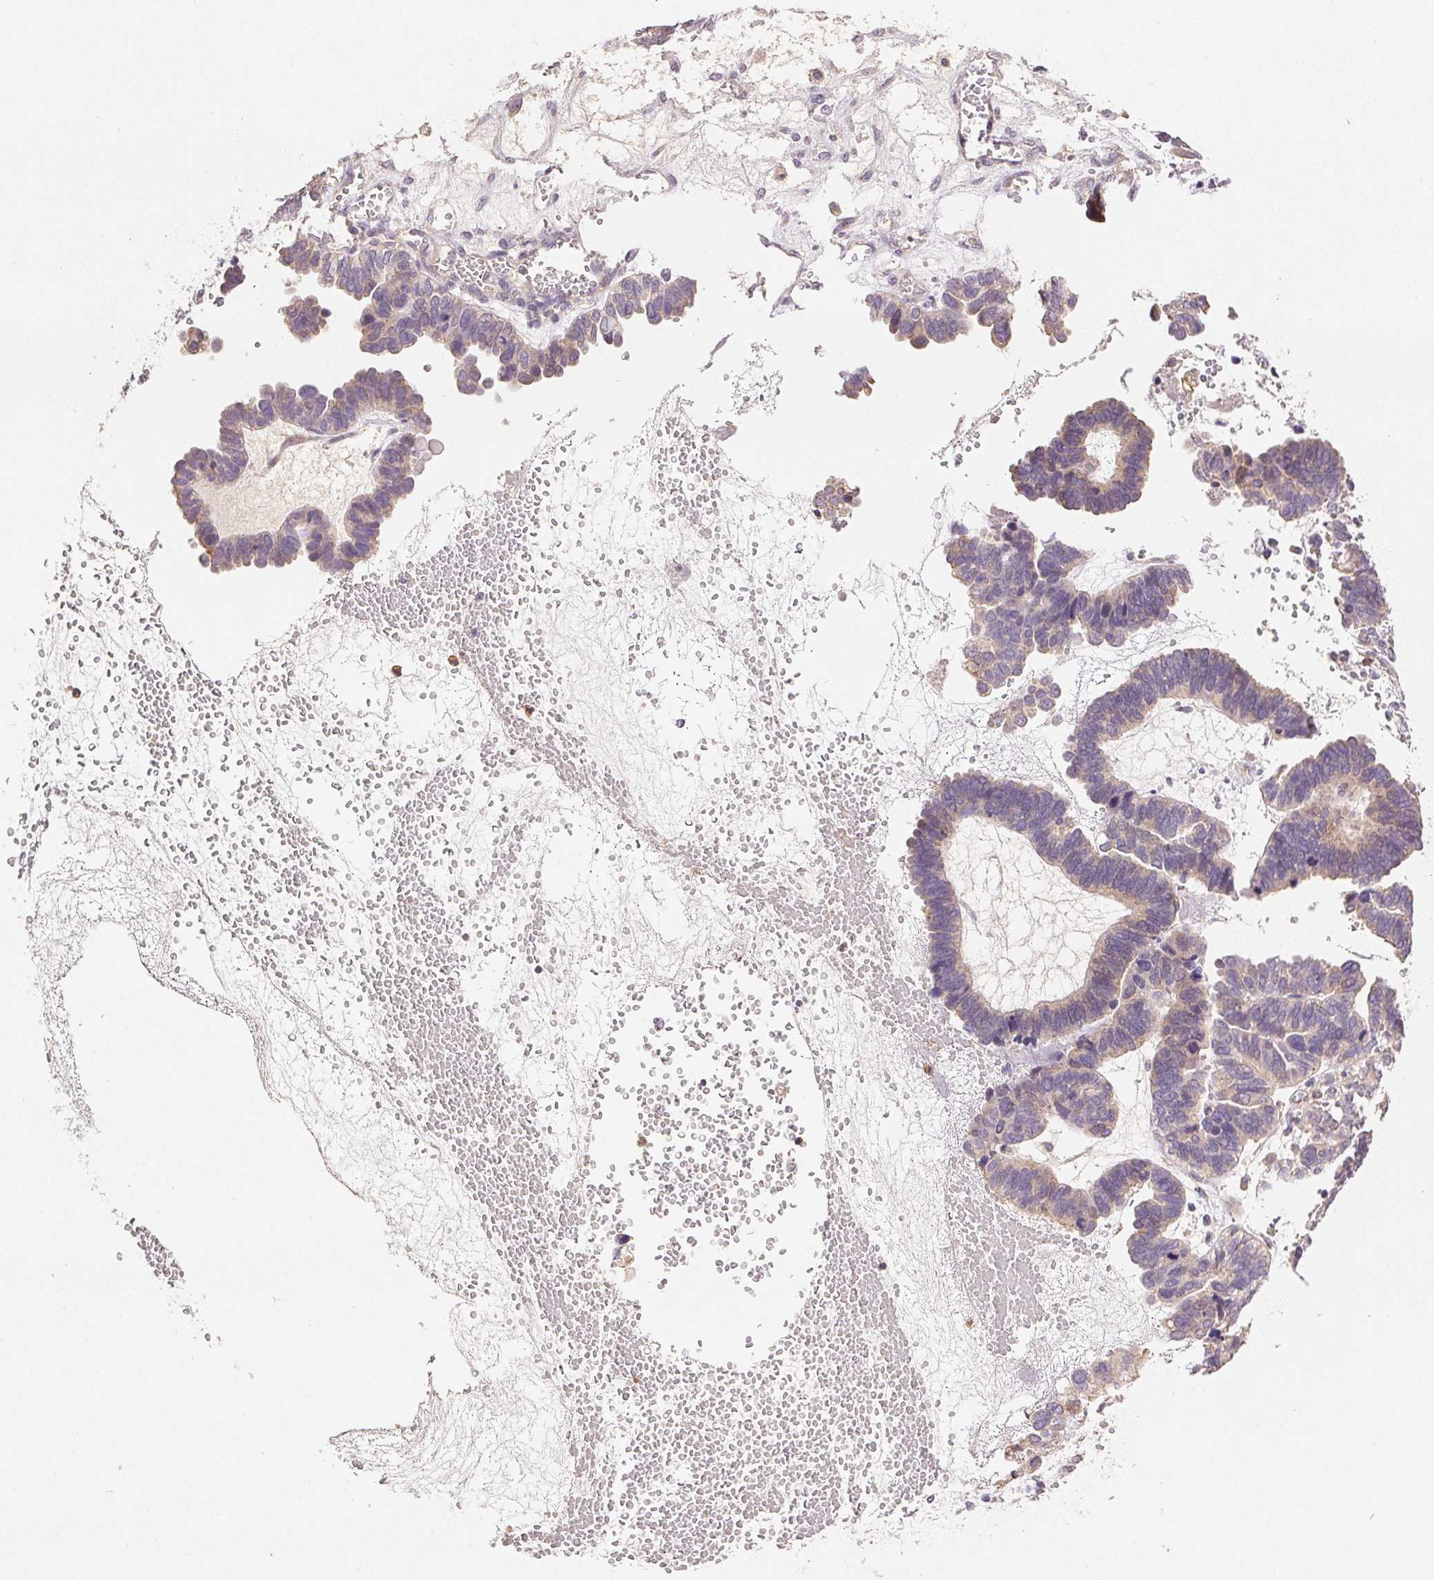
{"staining": {"intensity": "weak", "quantity": "<25%", "location": "cytoplasmic/membranous"}, "tissue": "ovarian cancer", "cell_type": "Tumor cells", "image_type": "cancer", "snomed": [{"axis": "morphology", "description": "Cystadenocarcinoma, serous, NOS"}, {"axis": "topography", "description": "Ovary"}], "caption": "Ovarian cancer stained for a protein using immunohistochemistry (IHC) shows no staining tumor cells.", "gene": "TMEM253", "patient": {"sex": "female", "age": 51}}